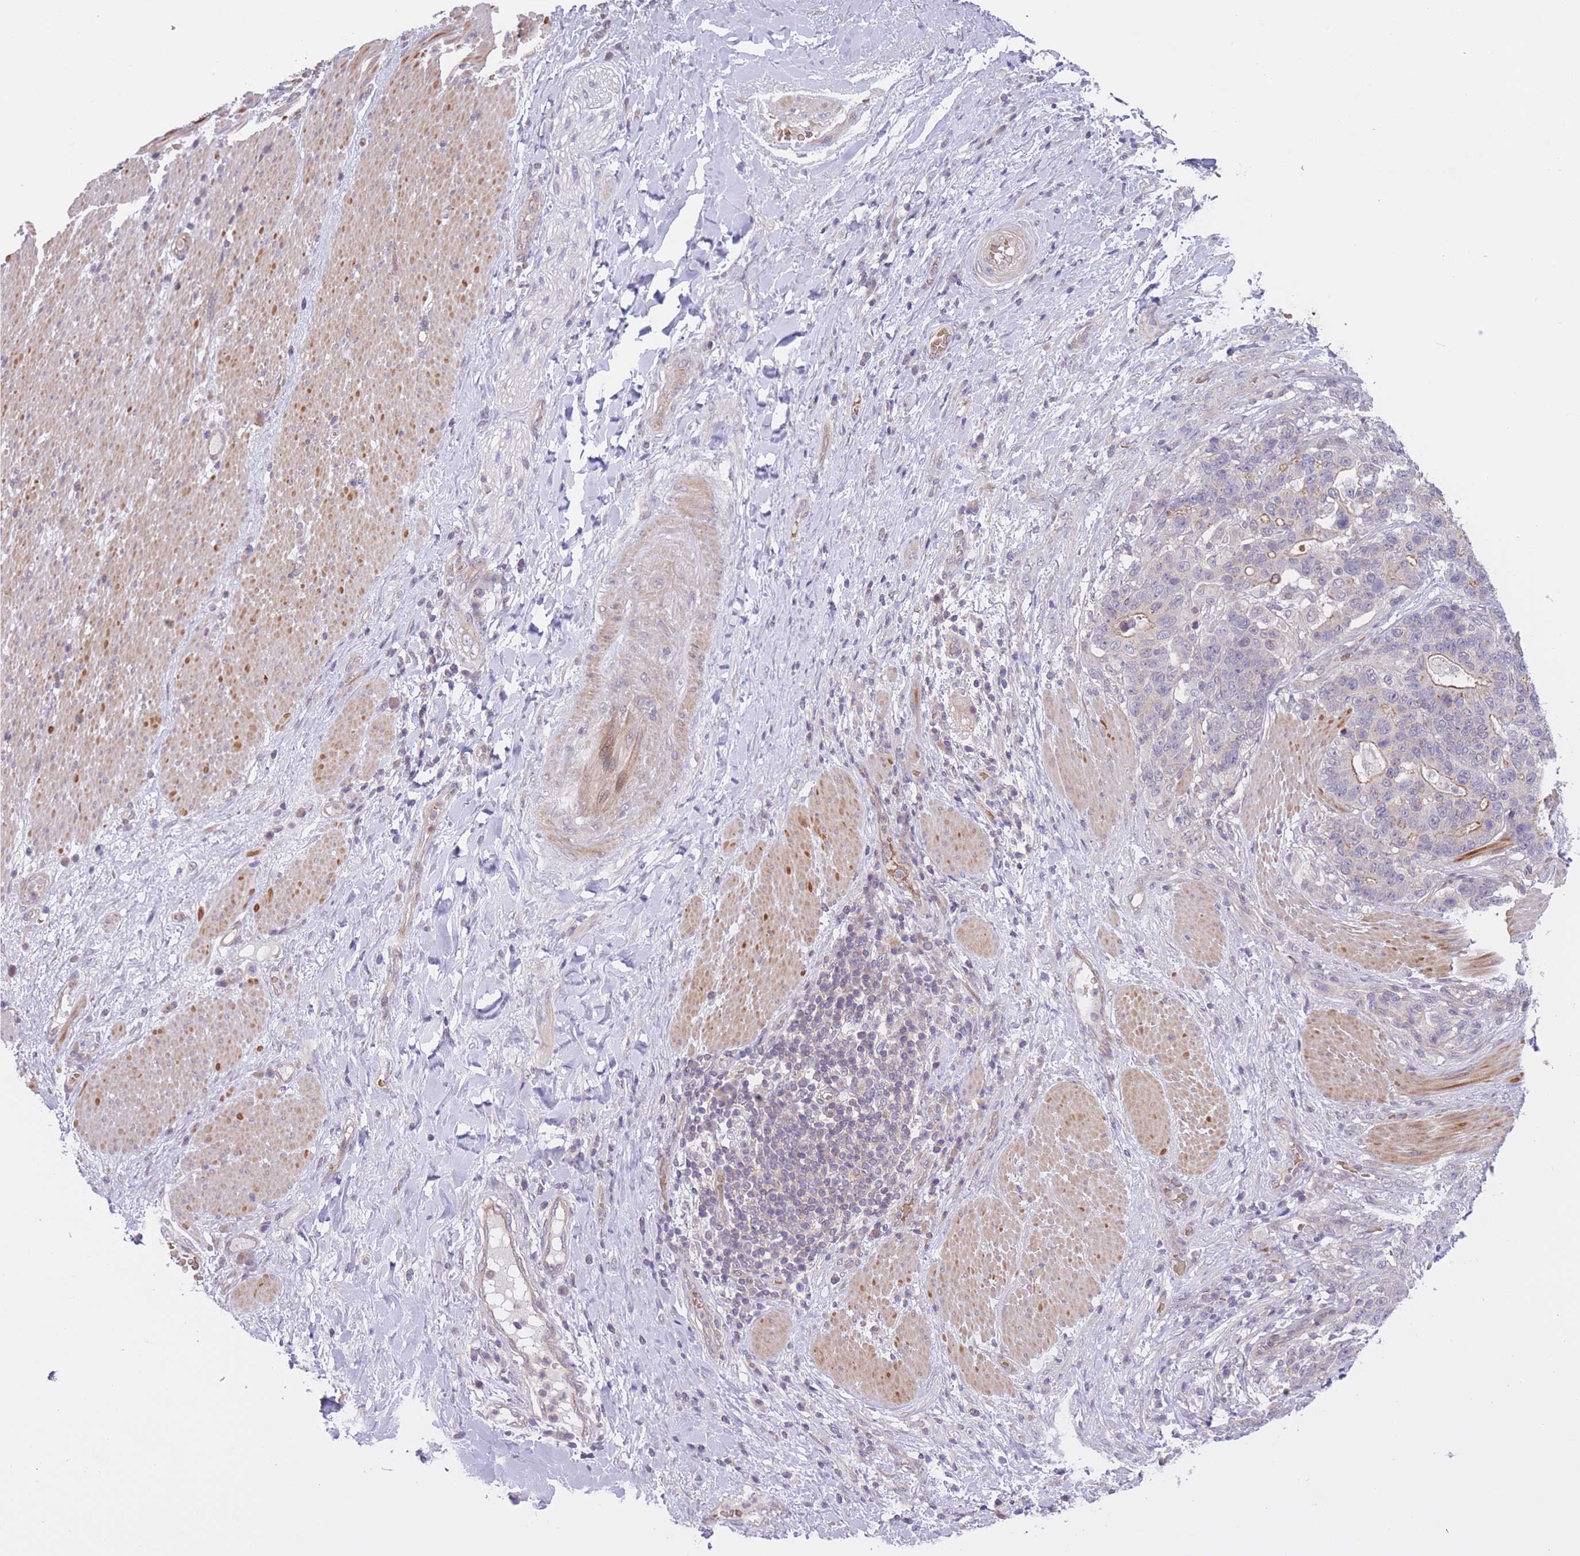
{"staining": {"intensity": "weak", "quantity": "<25%", "location": "cytoplasmic/membranous"}, "tissue": "stomach cancer", "cell_type": "Tumor cells", "image_type": "cancer", "snomed": [{"axis": "morphology", "description": "Normal tissue, NOS"}, {"axis": "morphology", "description": "Adenocarcinoma, NOS"}, {"axis": "topography", "description": "Stomach"}], "caption": "This photomicrograph is of stomach cancer (adenocarcinoma) stained with immunohistochemistry to label a protein in brown with the nuclei are counter-stained blue. There is no positivity in tumor cells.", "gene": "FUT5", "patient": {"sex": "female", "age": 64}}